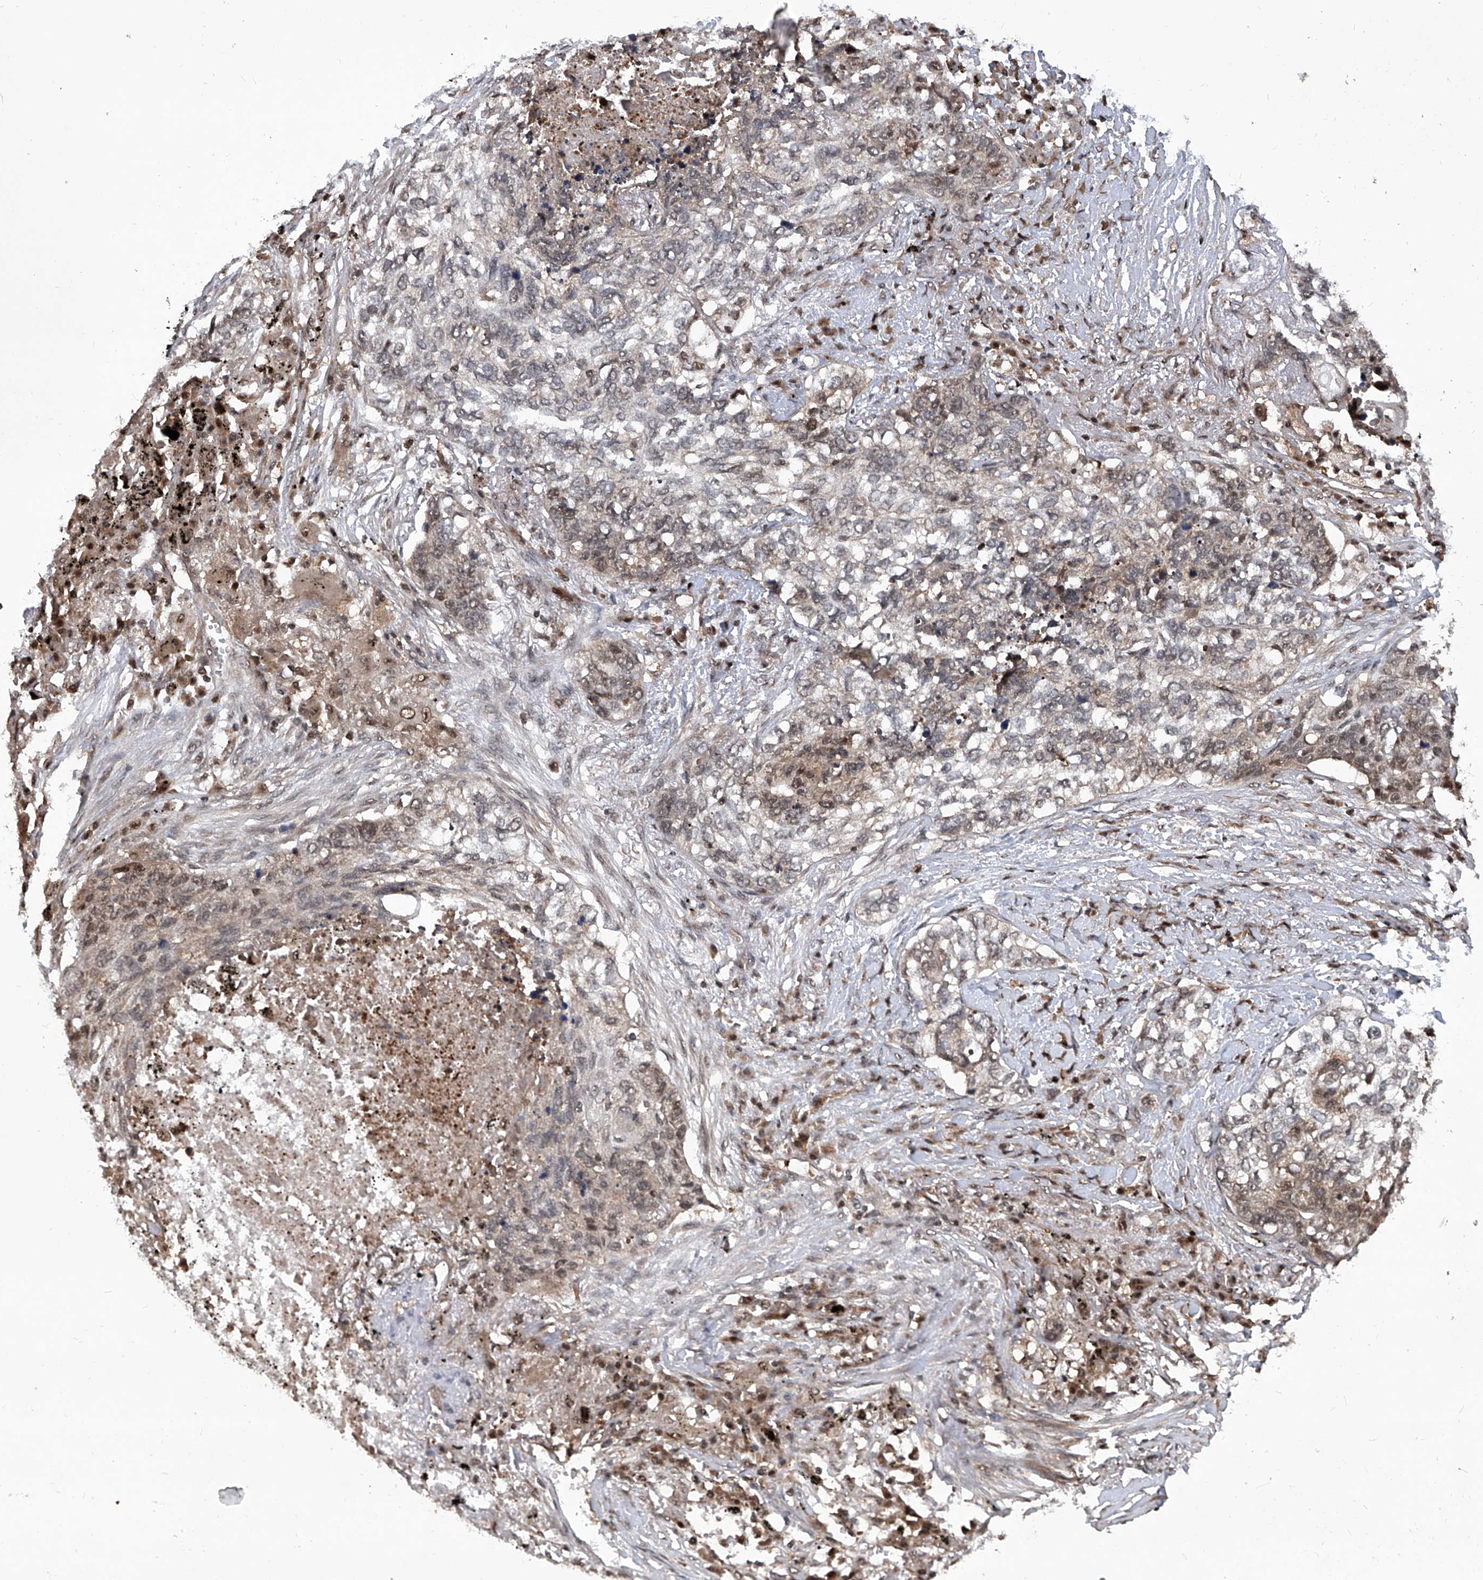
{"staining": {"intensity": "moderate", "quantity": "<25%", "location": "nuclear"}, "tissue": "lung cancer", "cell_type": "Tumor cells", "image_type": "cancer", "snomed": [{"axis": "morphology", "description": "Squamous cell carcinoma, NOS"}, {"axis": "topography", "description": "Lung"}], "caption": "Immunohistochemistry of human lung cancer displays low levels of moderate nuclear expression in about <25% of tumor cells.", "gene": "PSMB1", "patient": {"sex": "female", "age": 63}}